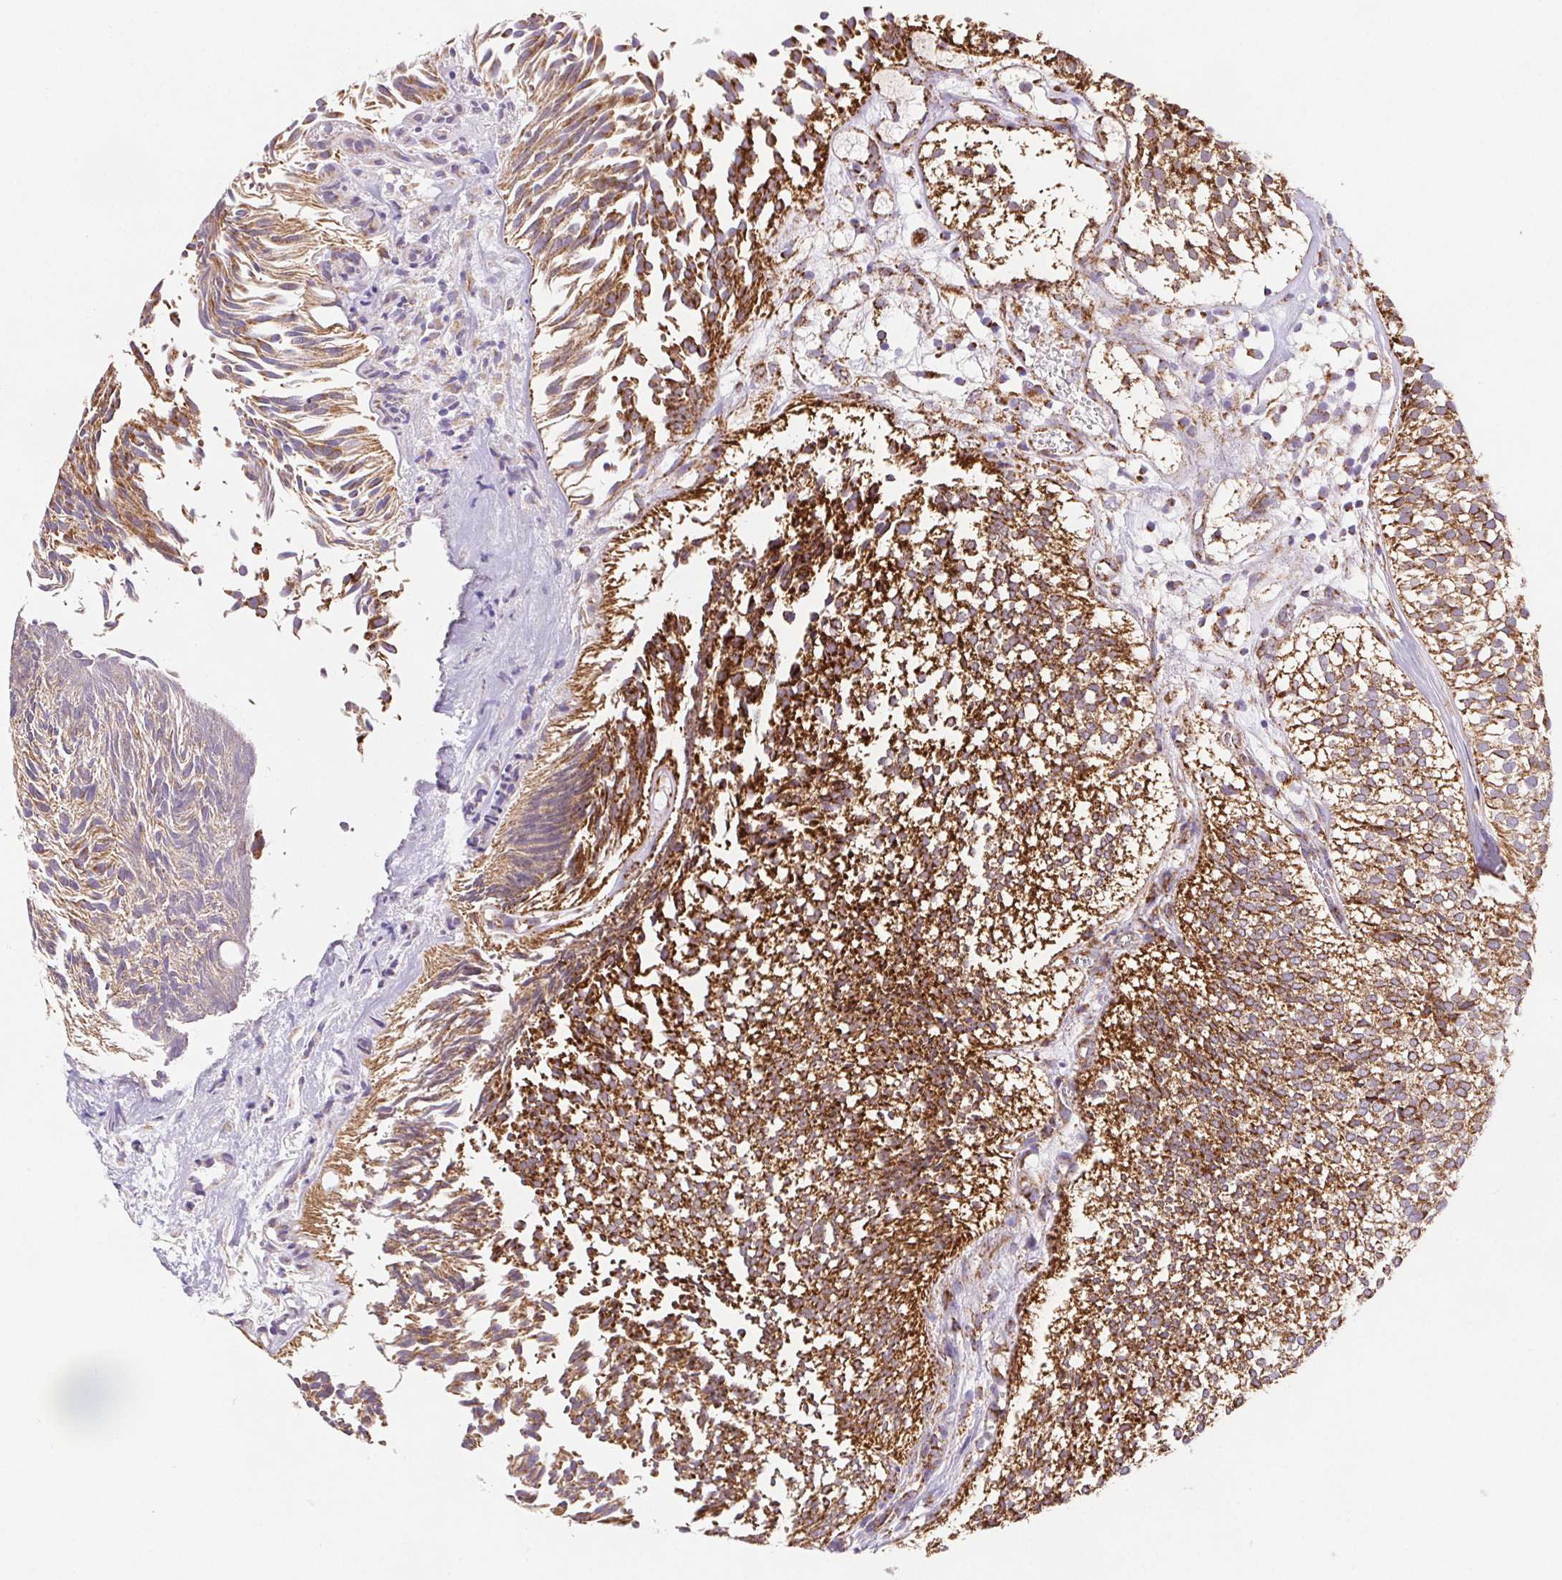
{"staining": {"intensity": "strong", "quantity": ">75%", "location": "cytoplasmic/membranous"}, "tissue": "urothelial cancer", "cell_type": "Tumor cells", "image_type": "cancer", "snomed": [{"axis": "morphology", "description": "Urothelial carcinoma, Low grade"}, {"axis": "topography", "description": "Urinary bladder"}], "caption": "An immunohistochemistry image of tumor tissue is shown. Protein staining in brown shows strong cytoplasmic/membranous positivity in low-grade urothelial carcinoma within tumor cells. Nuclei are stained in blue.", "gene": "NIPSNAP2", "patient": {"sex": "male", "age": 91}}